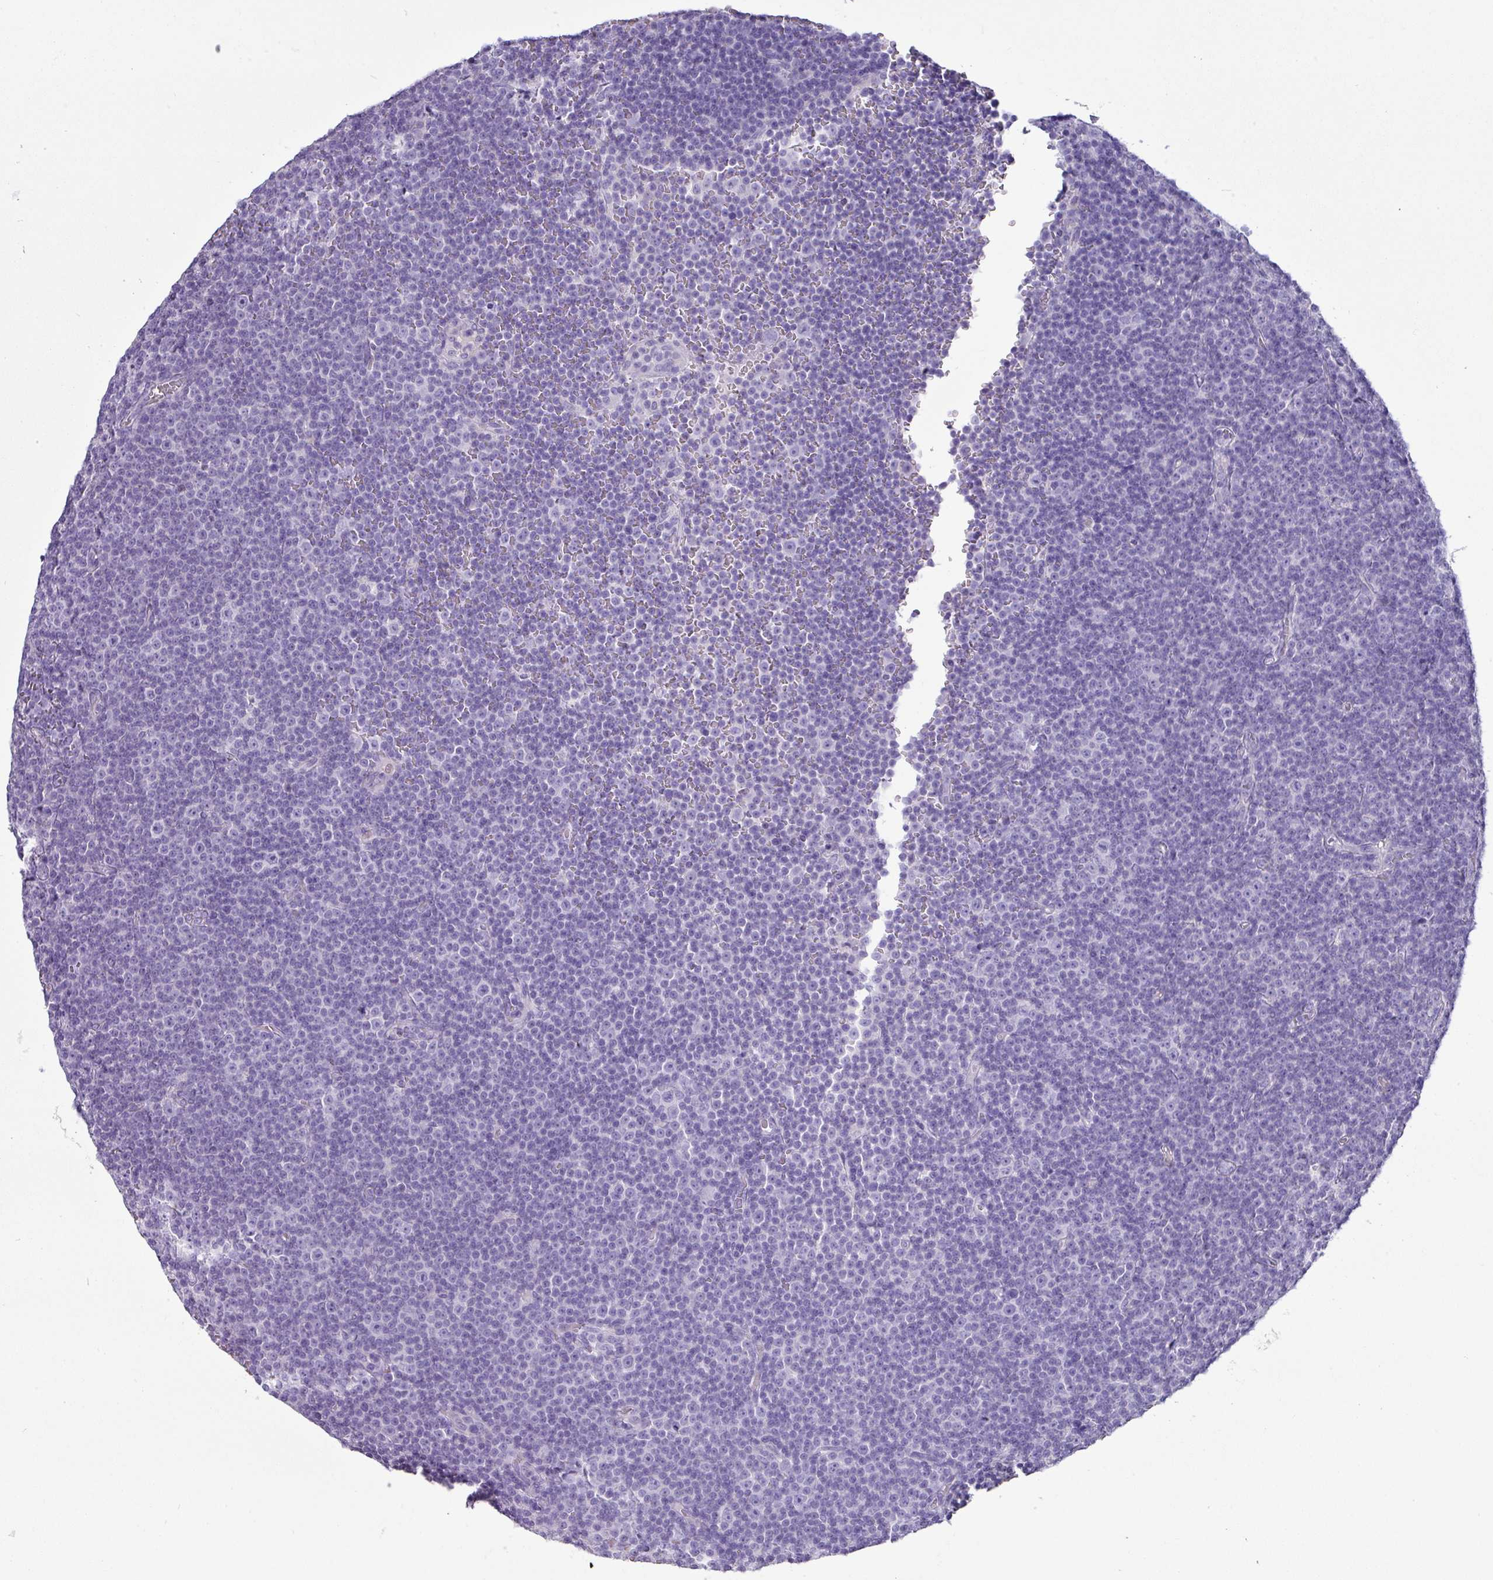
{"staining": {"intensity": "negative", "quantity": "none", "location": "none"}, "tissue": "lymphoma", "cell_type": "Tumor cells", "image_type": "cancer", "snomed": [{"axis": "morphology", "description": "Malignant lymphoma, non-Hodgkin's type, Low grade"}, {"axis": "topography", "description": "Lymph node"}], "caption": "Immunohistochemical staining of low-grade malignant lymphoma, non-Hodgkin's type reveals no significant staining in tumor cells.", "gene": "GSTA3", "patient": {"sex": "female", "age": 67}}